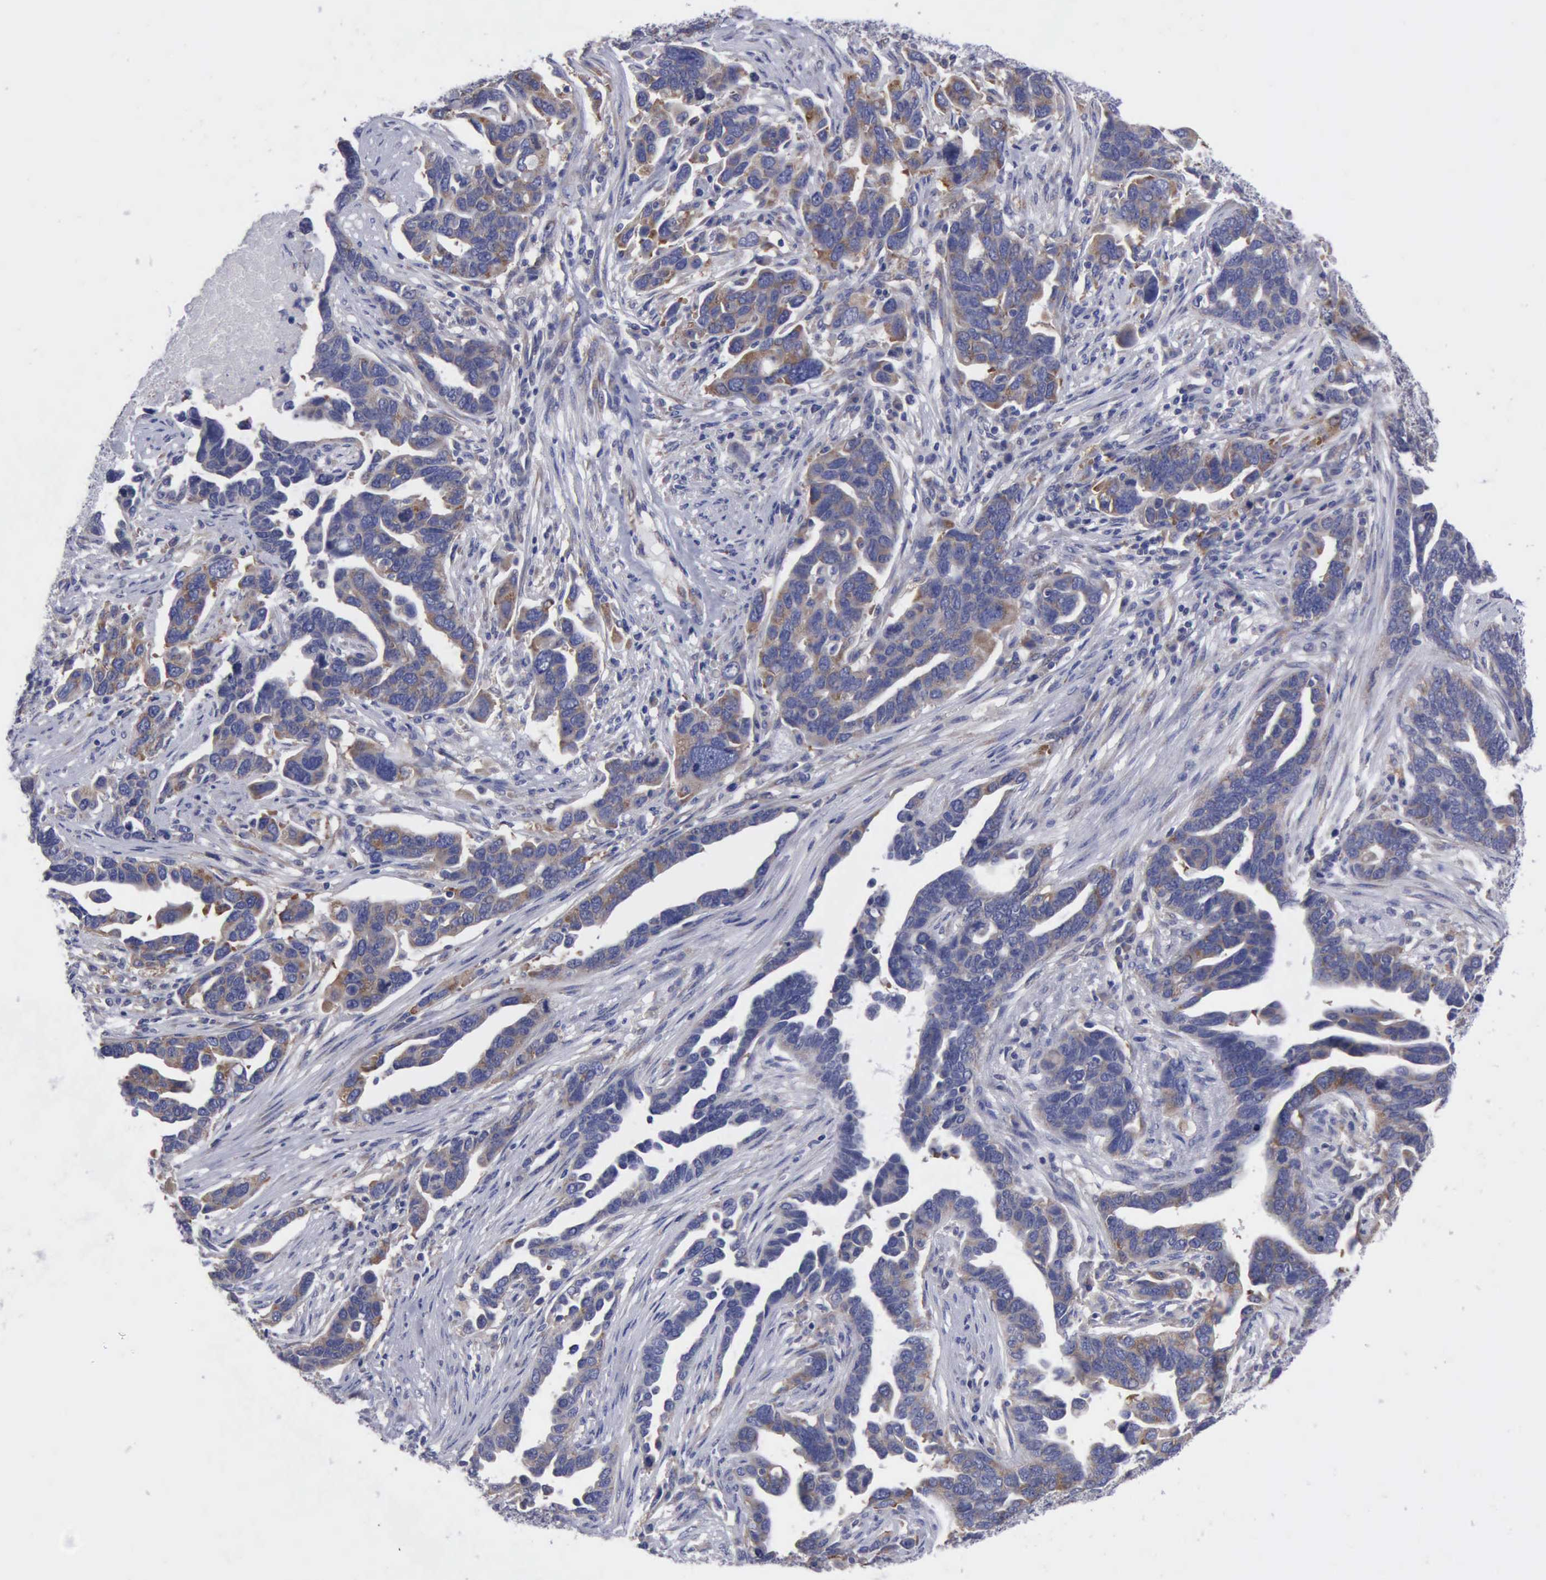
{"staining": {"intensity": "moderate", "quantity": "25%-75%", "location": "cytoplasmic/membranous"}, "tissue": "ovarian cancer", "cell_type": "Tumor cells", "image_type": "cancer", "snomed": [{"axis": "morphology", "description": "Cystadenocarcinoma, serous, NOS"}, {"axis": "topography", "description": "Ovary"}], "caption": "Immunohistochemical staining of human serous cystadenocarcinoma (ovarian) exhibits moderate cytoplasmic/membranous protein positivity in approximately 25%-75% of tumor cells.", "gene": "TXLNG", "patient": {"sex": "female", "age": 54}}